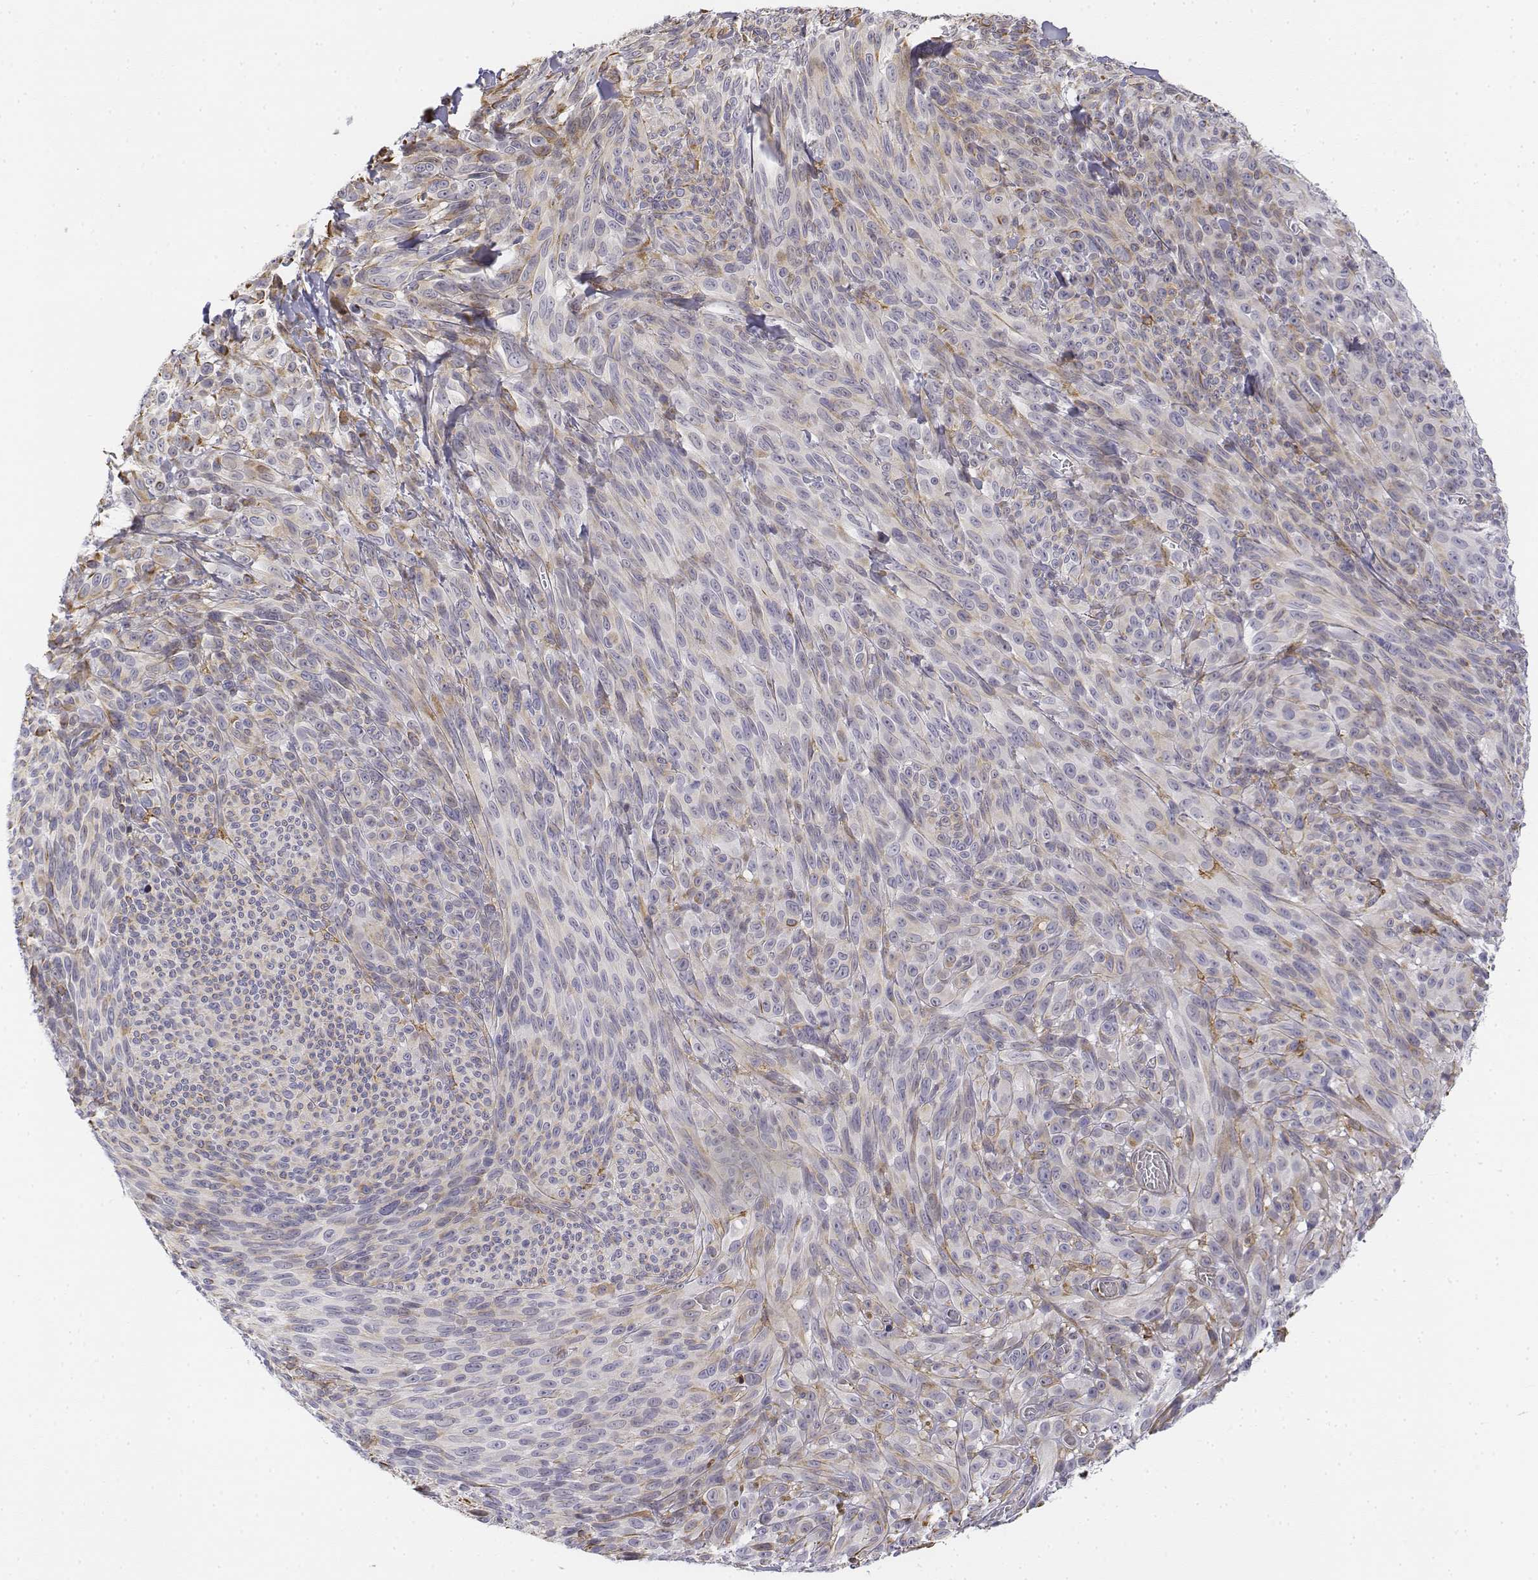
{"staining": {"intensity": "weak", "quantity": ">75%", "location": "cytoplasmic/membranous"}, "tissue": "melanoma", "cell_type": "Tumor cells", "image_type": "cancer", "snomed": [{"axis": "morphology", "description": "Malignant melanoma, NOS"}, {"axis": "topography", "description": "Skin"}], "caption": "An image showing weak cytoplasmic/membranous positivity in approximately >75% of tumor cells in malignant melanoma, as visualized by brown immunohistochemical staining.", "gene": "CD14", "patient": {"sex": "male", "age": 83}}